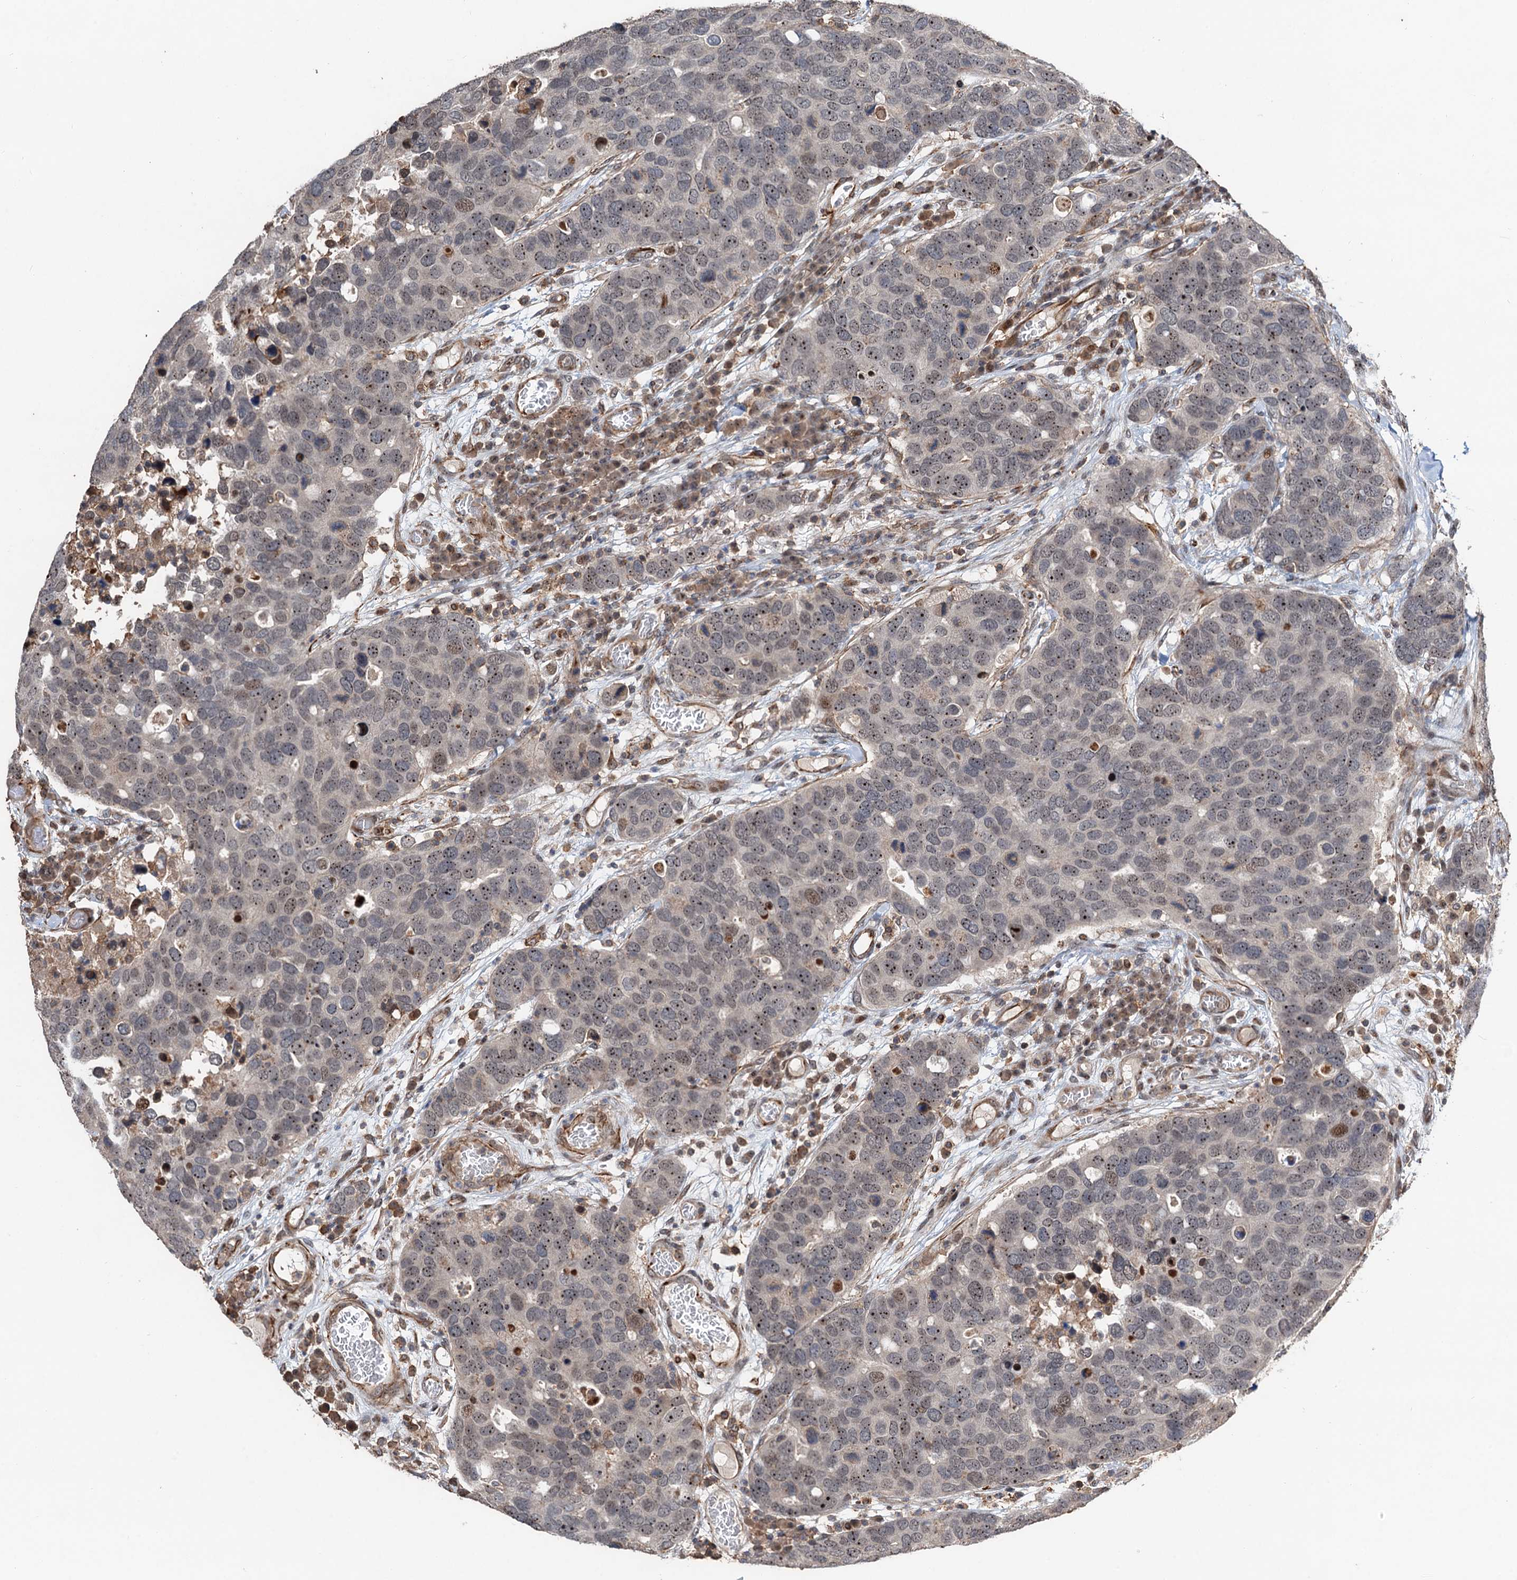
{"staining": {"intensity": "moderate", "quantity": "25%-75%", "location": "nuclear"}, "tissue": "breast cancer", "cell_type": "Tumor cells", "image_type": "cancer", "snomed": [{"axis": "morphology", "description": "Duct carcinoma"}, {"axis": "topography", "description": "Breast"}], "caption": "Immunohistochemistry (IHC) histopathology image of breast infiltrating ductal carcinoma stained for a protein (brown), which displays medium levels of moderate nuclear staining in approximately 25%-75% of tumor cells.", "gene": "TMA16", "patient": {"sex": "female", "age": 83}}